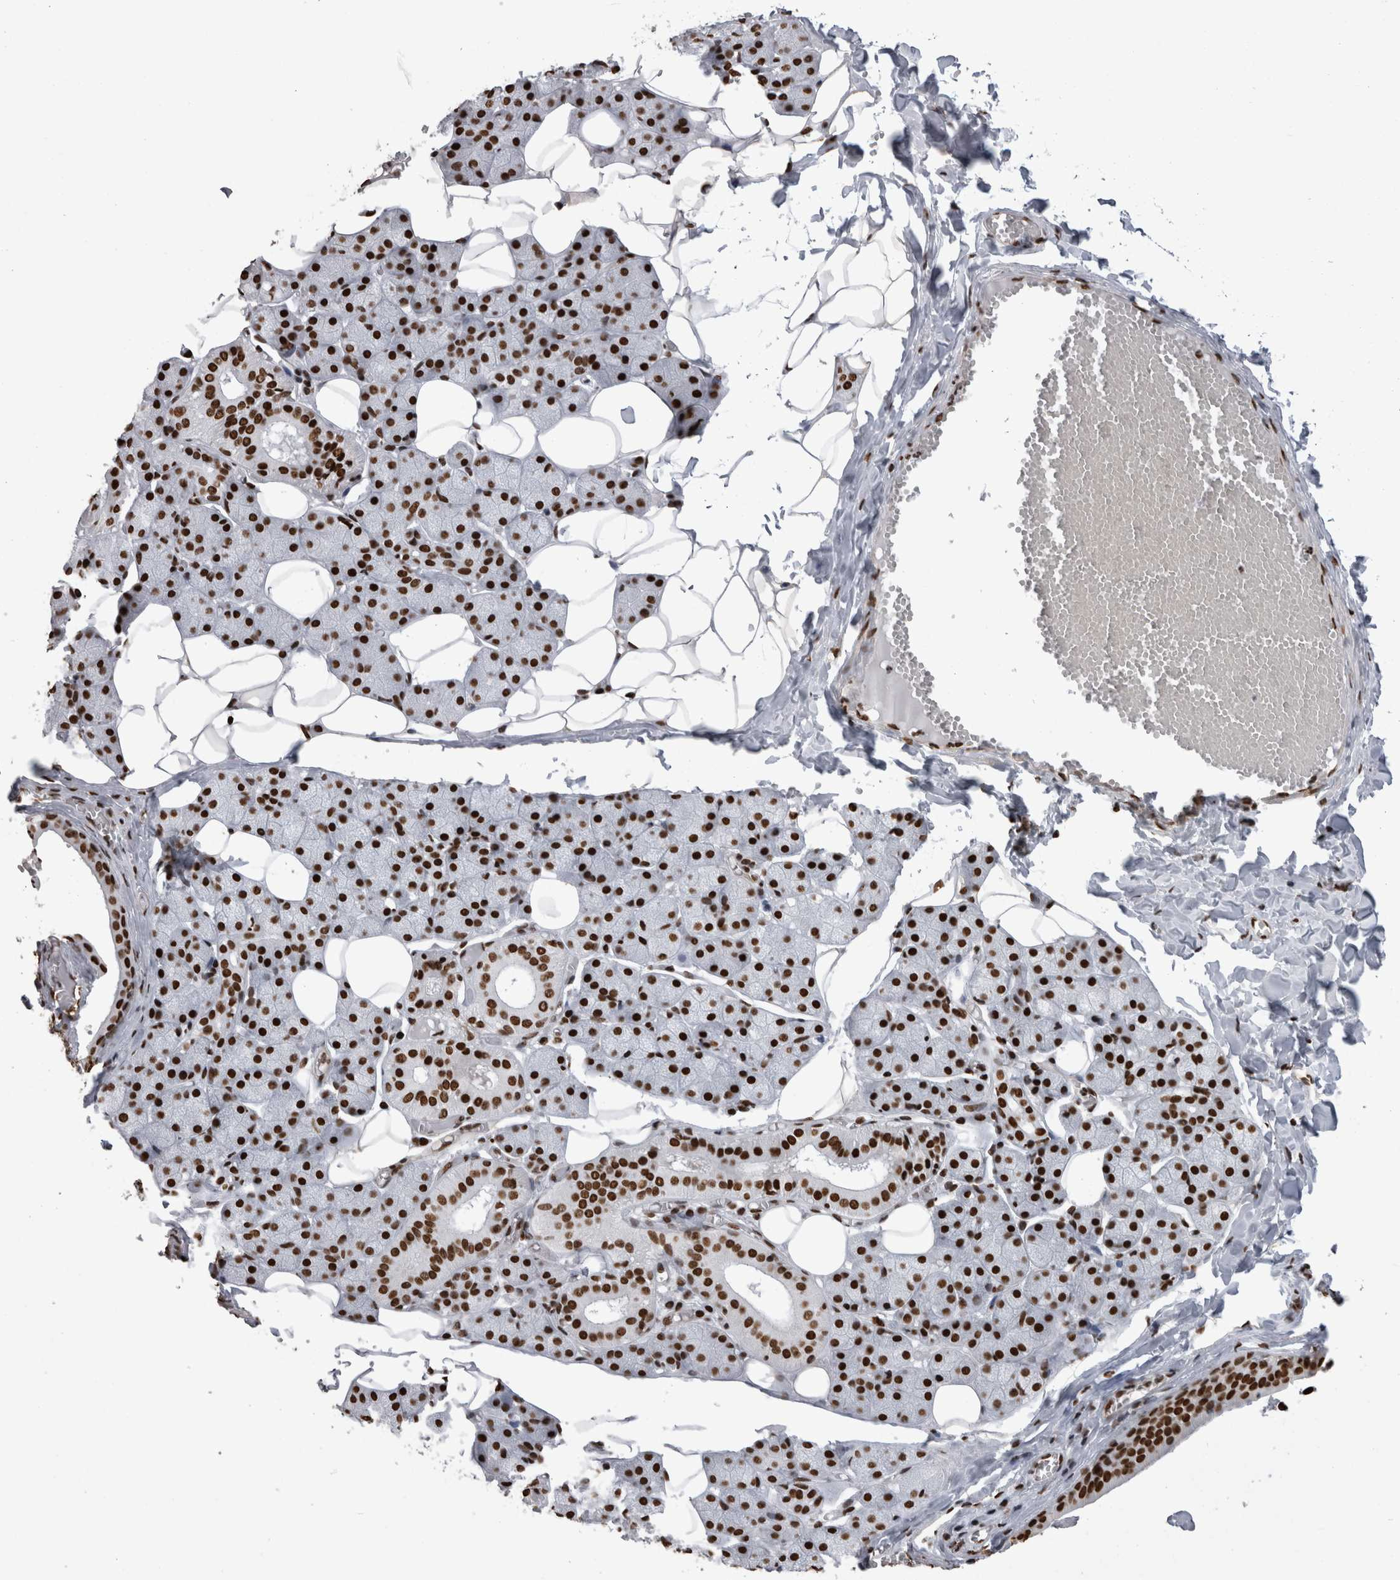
{"staining": {"intensity": "strong", "quantity": ">75%", "location": "nuclear"}, "tissue": "salivary gland", "cell_type": "Glandular cells", "image_type": "normal", "snomed": [{"axis": "morphology", "description": "Normal tissue, NOS"}, {"axis": "topography", "description": "Salivary gland"}], "caption": "High-power microscopy captured an IHC photomicrograph of normal salivary gland, revealing strong nuclear expression in about >75% of glandular cells. (brown staining indicates protein expression, while blue staining denotes nuclei).", "gene": "HNRNPM", "patient": {"sex": "female", "age": 33}}